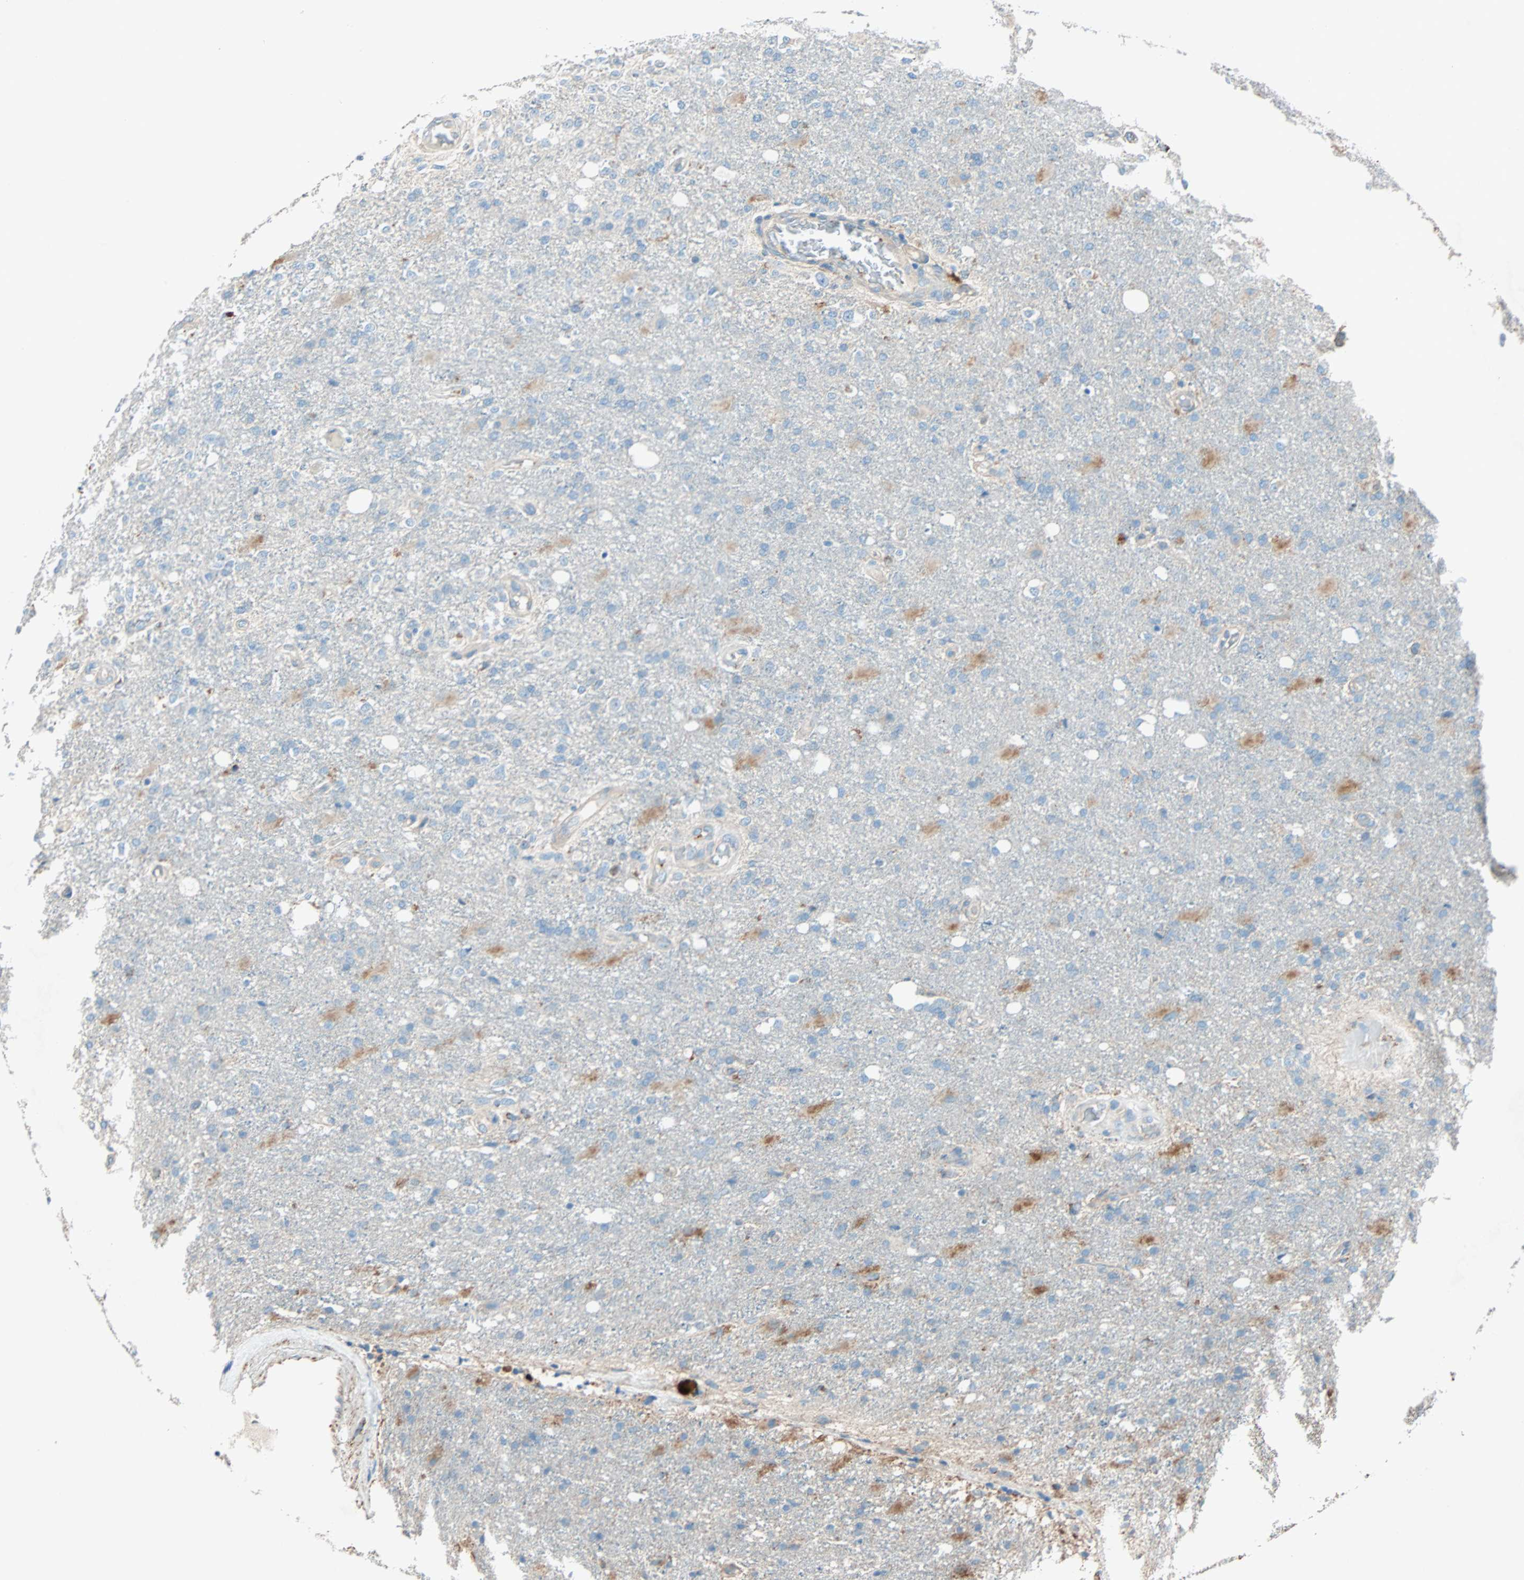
{"staining": {"intensity": "moderate", "quantity": "<25%", "location": "cytoplasmic/membranous"}, "tissue": "glioma", "cell_type": "Tumor cells", "image_type": "cancer", "snomed": [{"axis": "morphology", "description": "Normal tissue, NOS"}, {"axis": "morphology", "description": "Glioma, malignant, High grade"}, {"axis": "topography", "description": "Cerebral cortex"}], "caption": "Tumor cells reveal moderate cytoplasmic/membranous positivity in approximately <25% of cells in glioma.", "gene": "LY6G6F", "patient": {"sex": "male", "age": 77}}